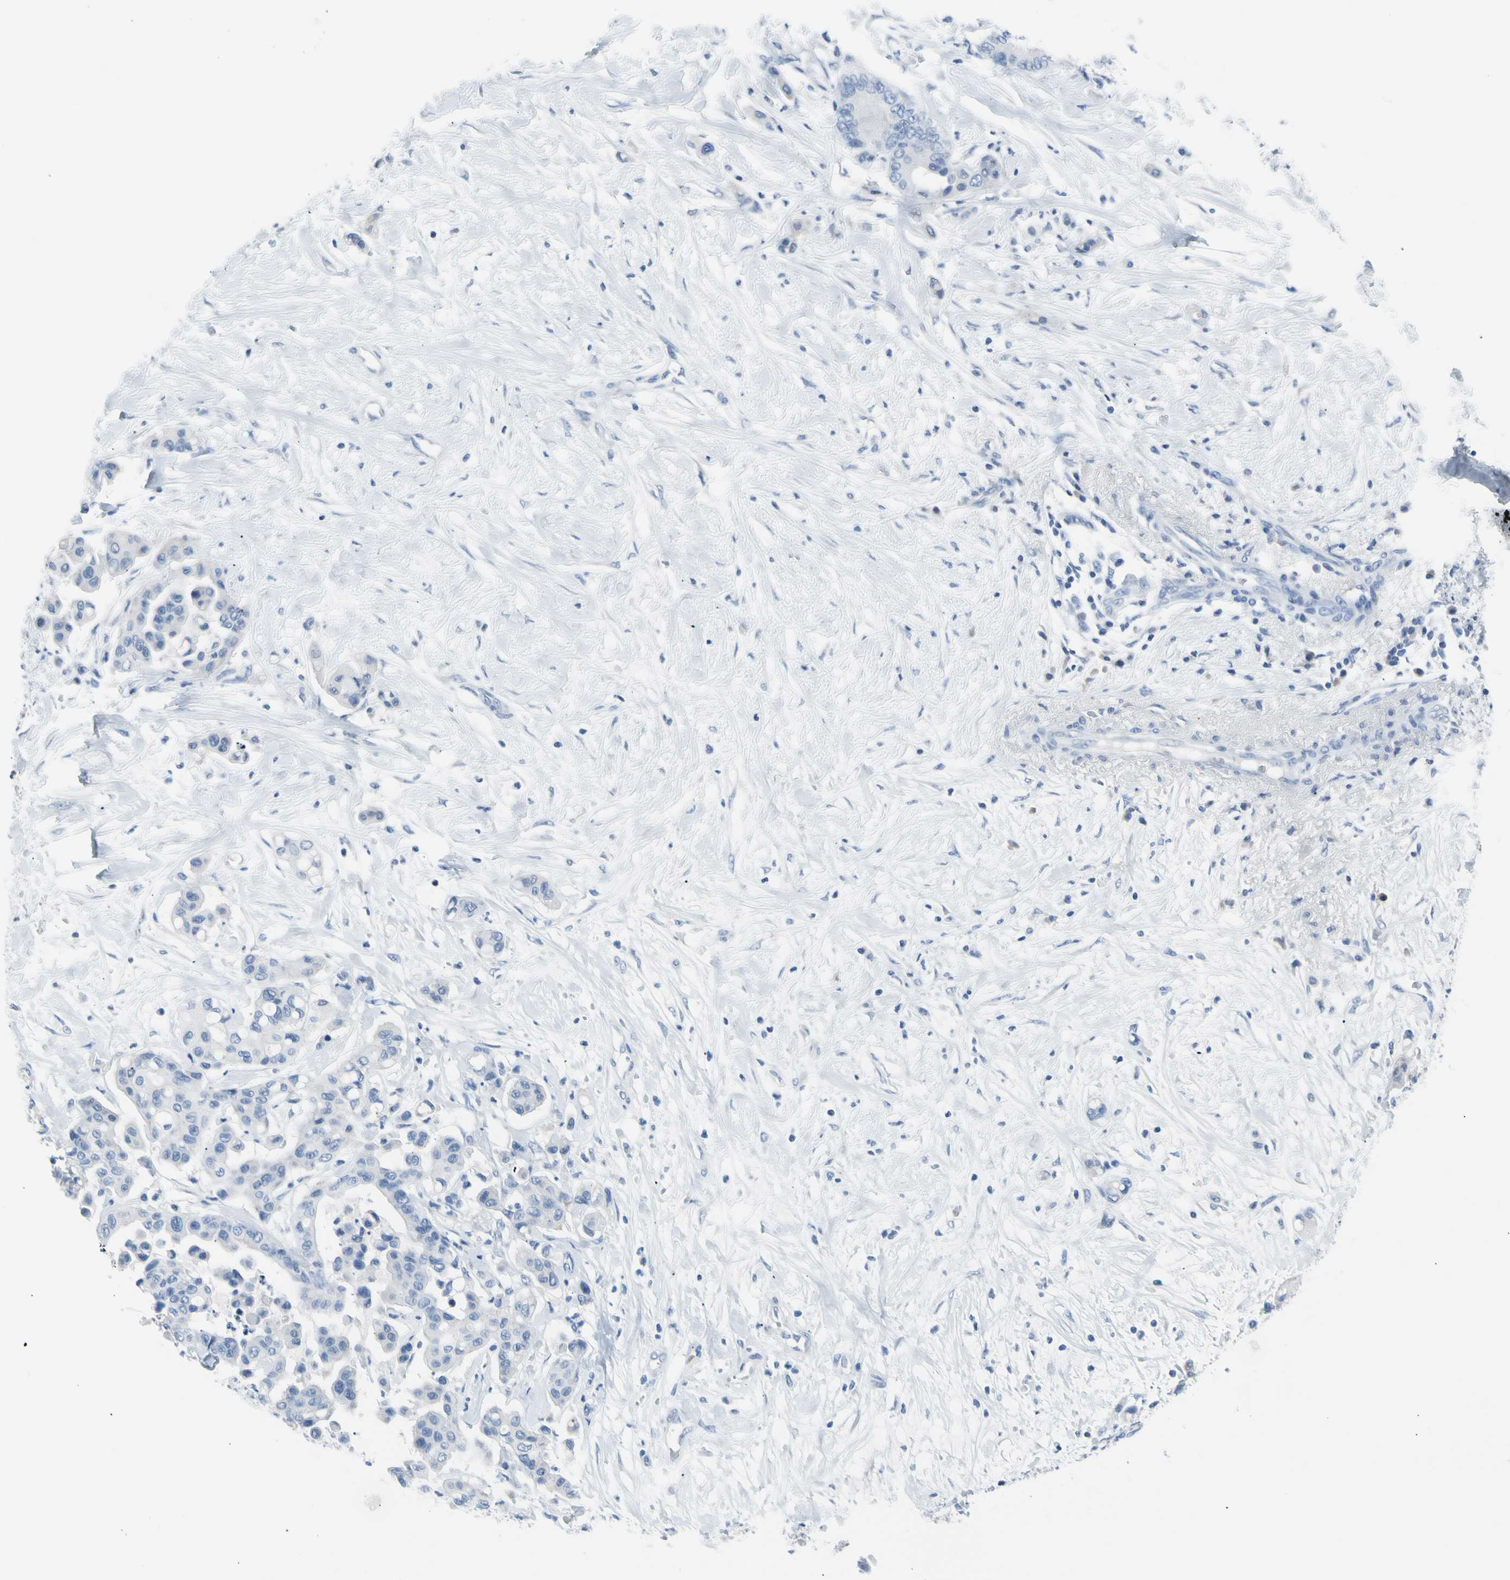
{"staining": {"intensity": "negative", "quantity": "none", "location": "none"}, "tissue": "colorectal cancer", "cell_type": "Tumor cells", "image_type": "cancer", "snomed": [{"axis": "morphology", "description": "Normal tissue, NOS"}, {"axis": "morphology", "description": "Adenocarcinoma, NOS"}, {"axis": "topography", "description": "Colon"}], "caption": "An immunohistochemistry (IHC) histopathology image of adenocarcinoma (colorectal) is shown. There is no staining in tumor cells of adenocarcinoma (colorectal). Brightfield microscopy of IHC stained with DAB (brown) and hematoxylin (blue), captured at high magnification.", "gene": "TPO", "patient": {"sex": "male", "age": 82}}